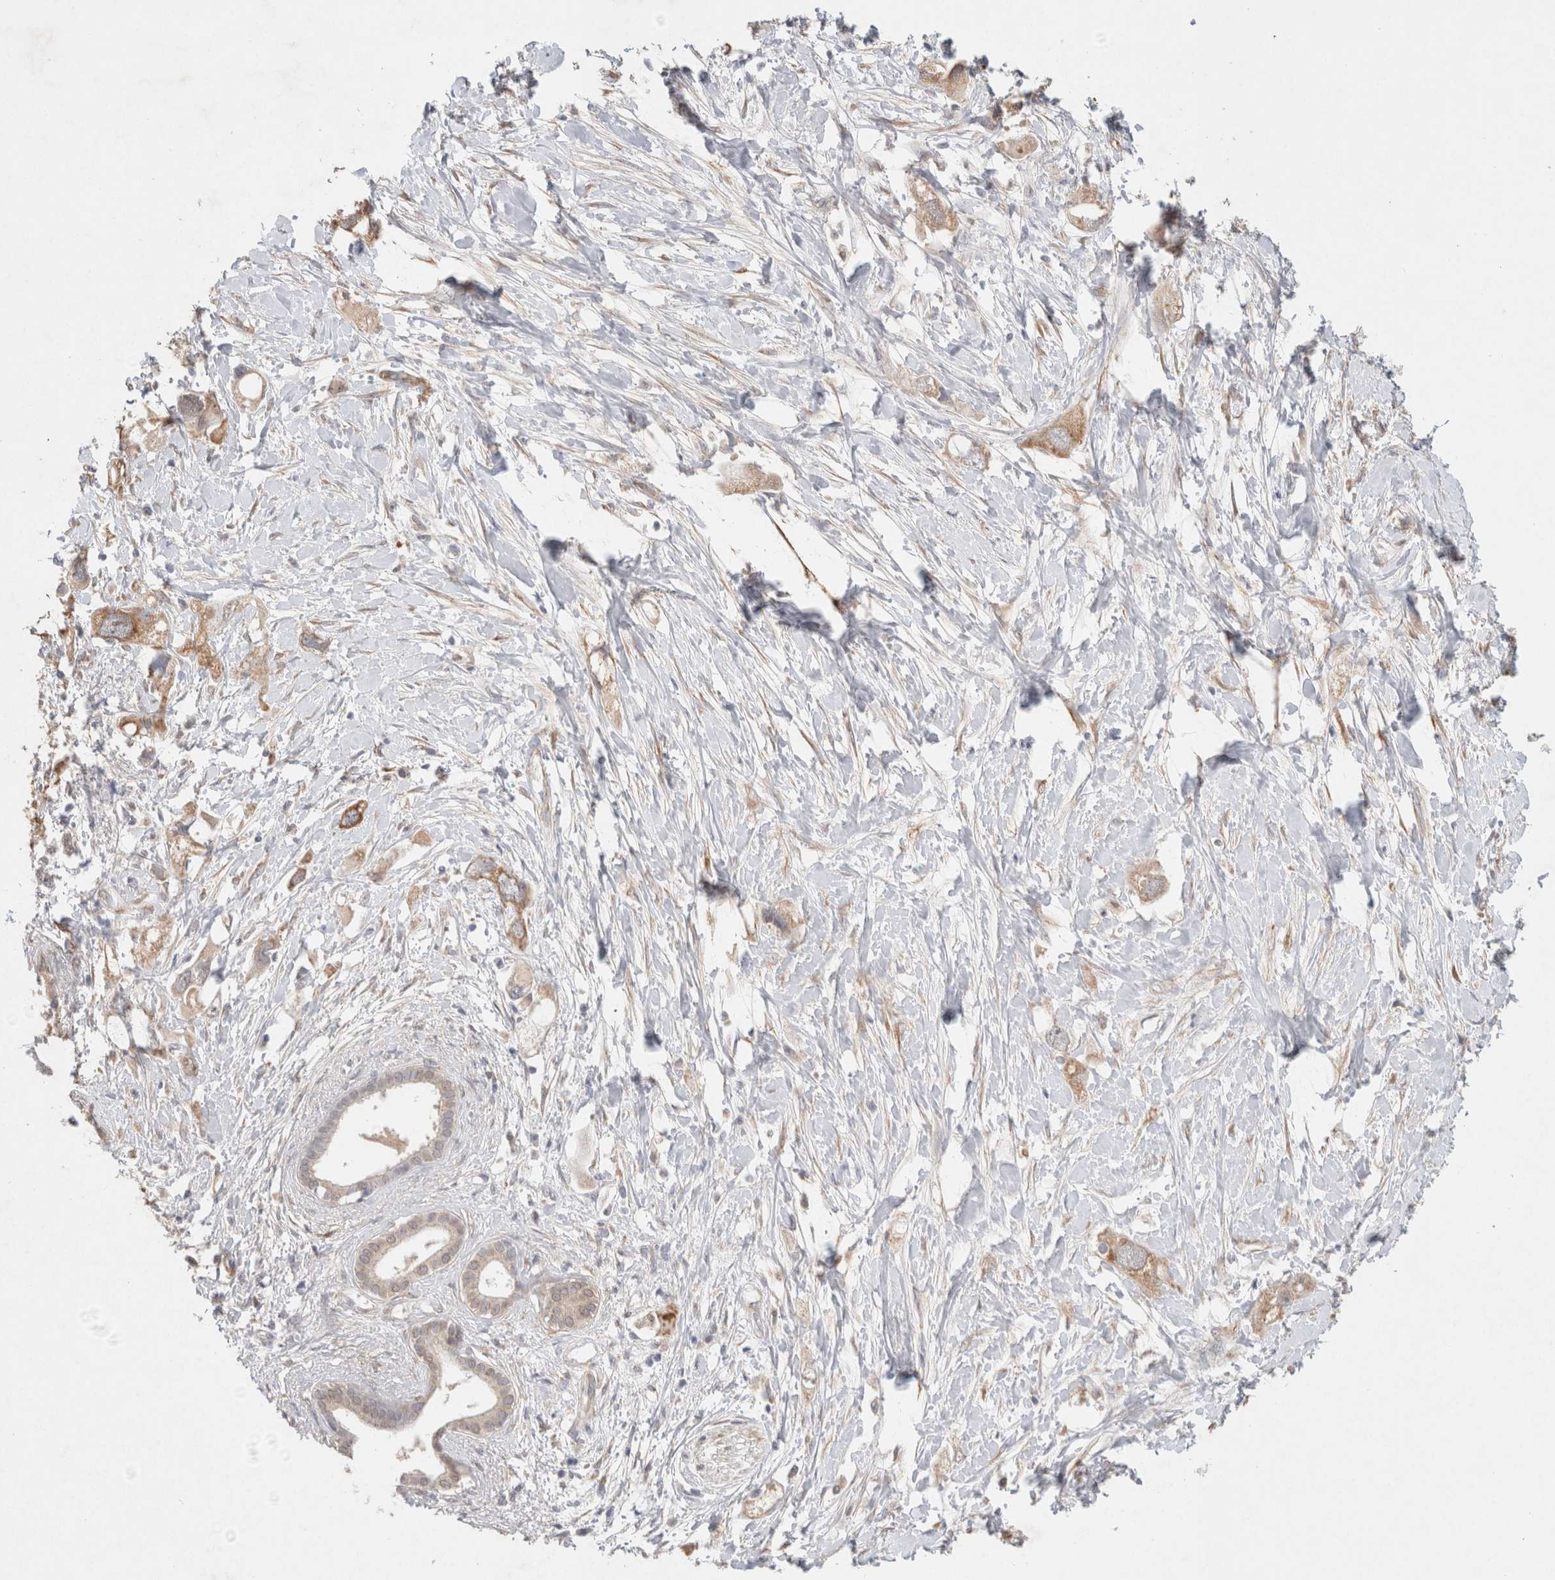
{"staining": {"intensity": "moderate", "quantity": ">75%", "location": "cytoplasmic/membranous"}, "tissue": "pancreatic cancer", "cell_type": "Tumor cells", "image_type": "cancer", "snomed": [{"axis": "morphology", "description": "Adenocarcinoma, NOS"}, {"axis": "topography", "description": "Pancreas"}], "caption": "Pancreatic cancer (adenocarcinoma) tissue demonstrates moderate cytoplasmic/membranous positivity in about >75% of tumor cells The staining was performed using DAB (3,3'-diaminobenzidine), with brown indicating positive protein expression. Nuclei are stained blue with hematoxylin.", "gene": "RAB14", "patient": {"sex": "female", "age": 56}}